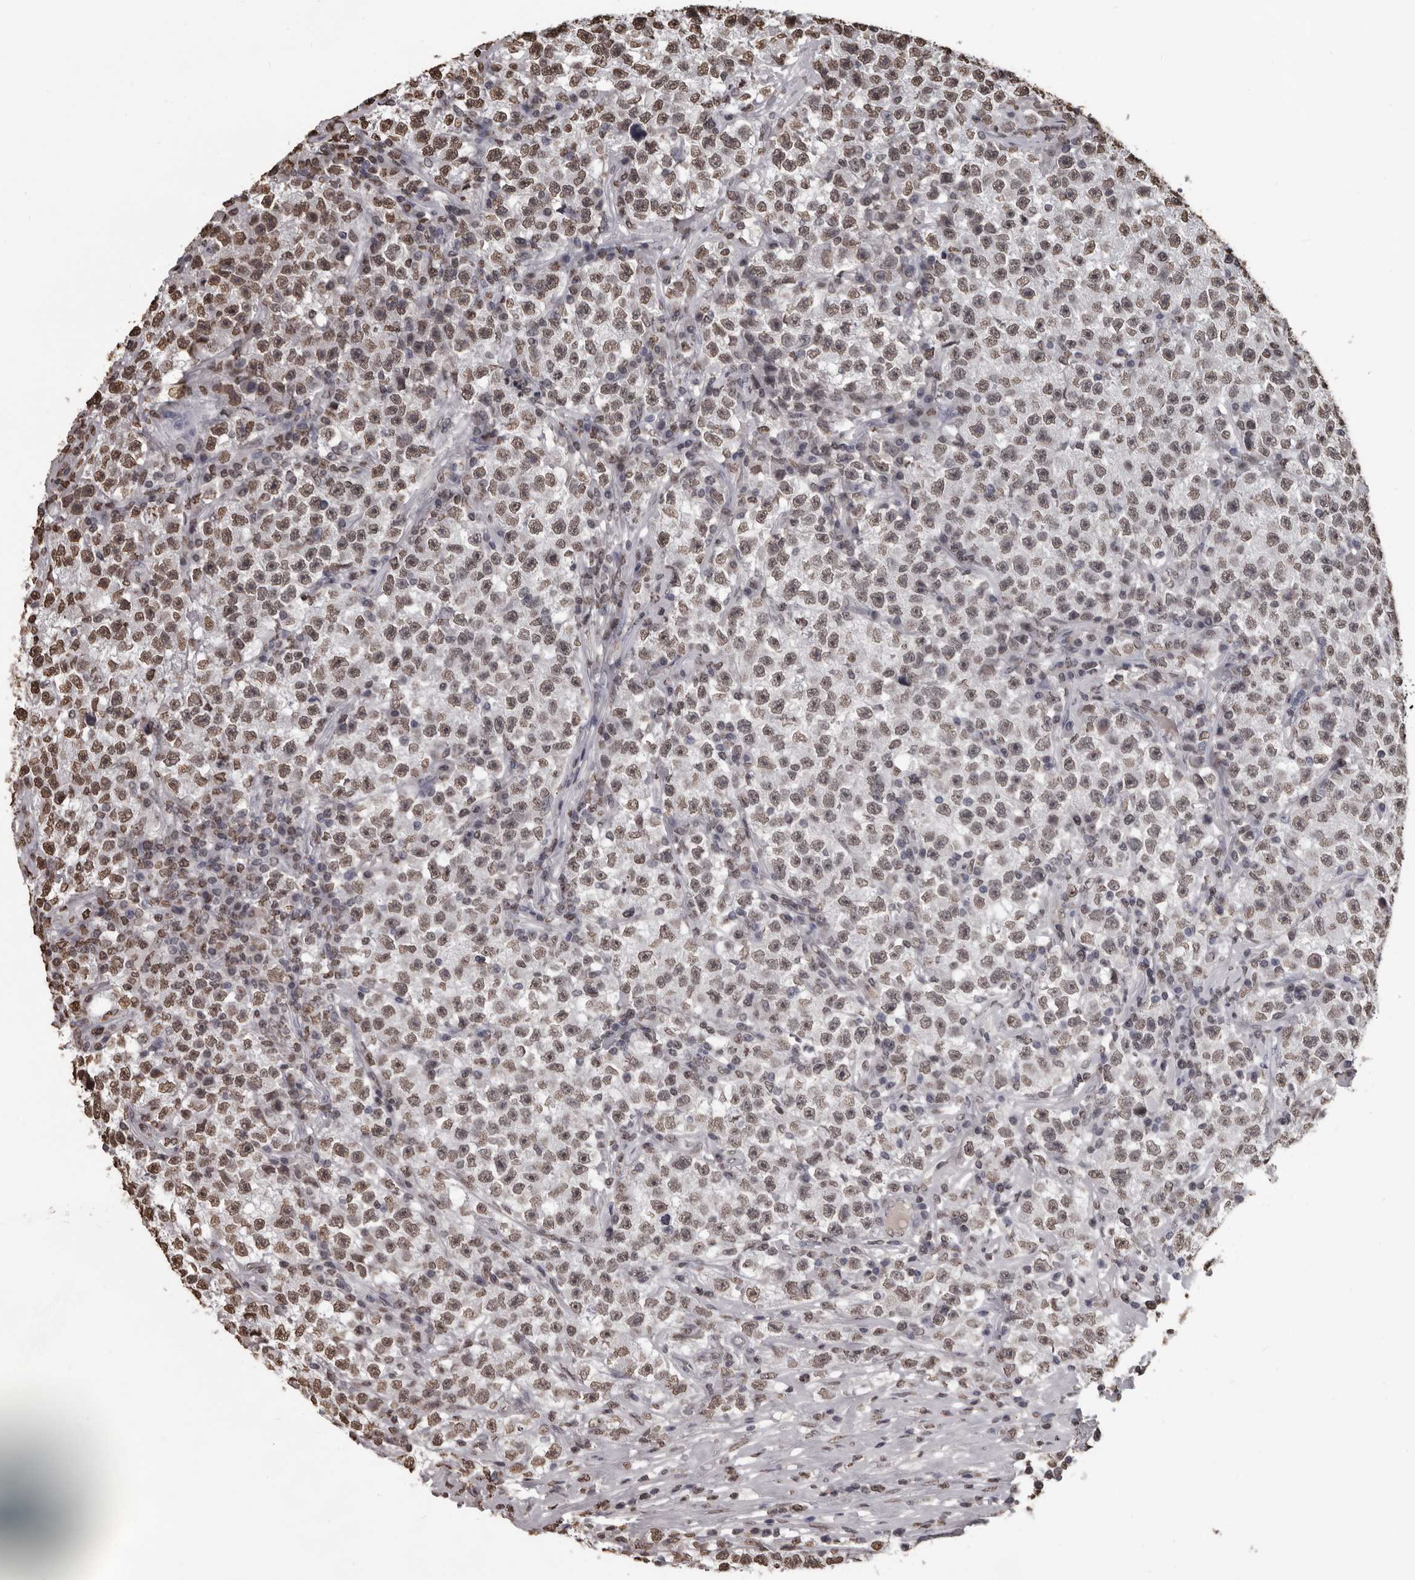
{"staining": {"intensity": "moderate", "quantity": ">75%", "location": "nuclear"}, "tissue": "testis cancer", "cell_type": "Tumor cells", "image_type": "cancer", "snomed": [{"axis": "morphology", "description": "Seminoma, NOS"}, {"axis": "topography", "description": "Testis"}], "caption": "Testis cancer stained with a brown dye displays moderate nuclear positive positivity in approximately >75% of tumor cells.", "gene": "AHR", "patient": {"sex": "male", "age": 22}}